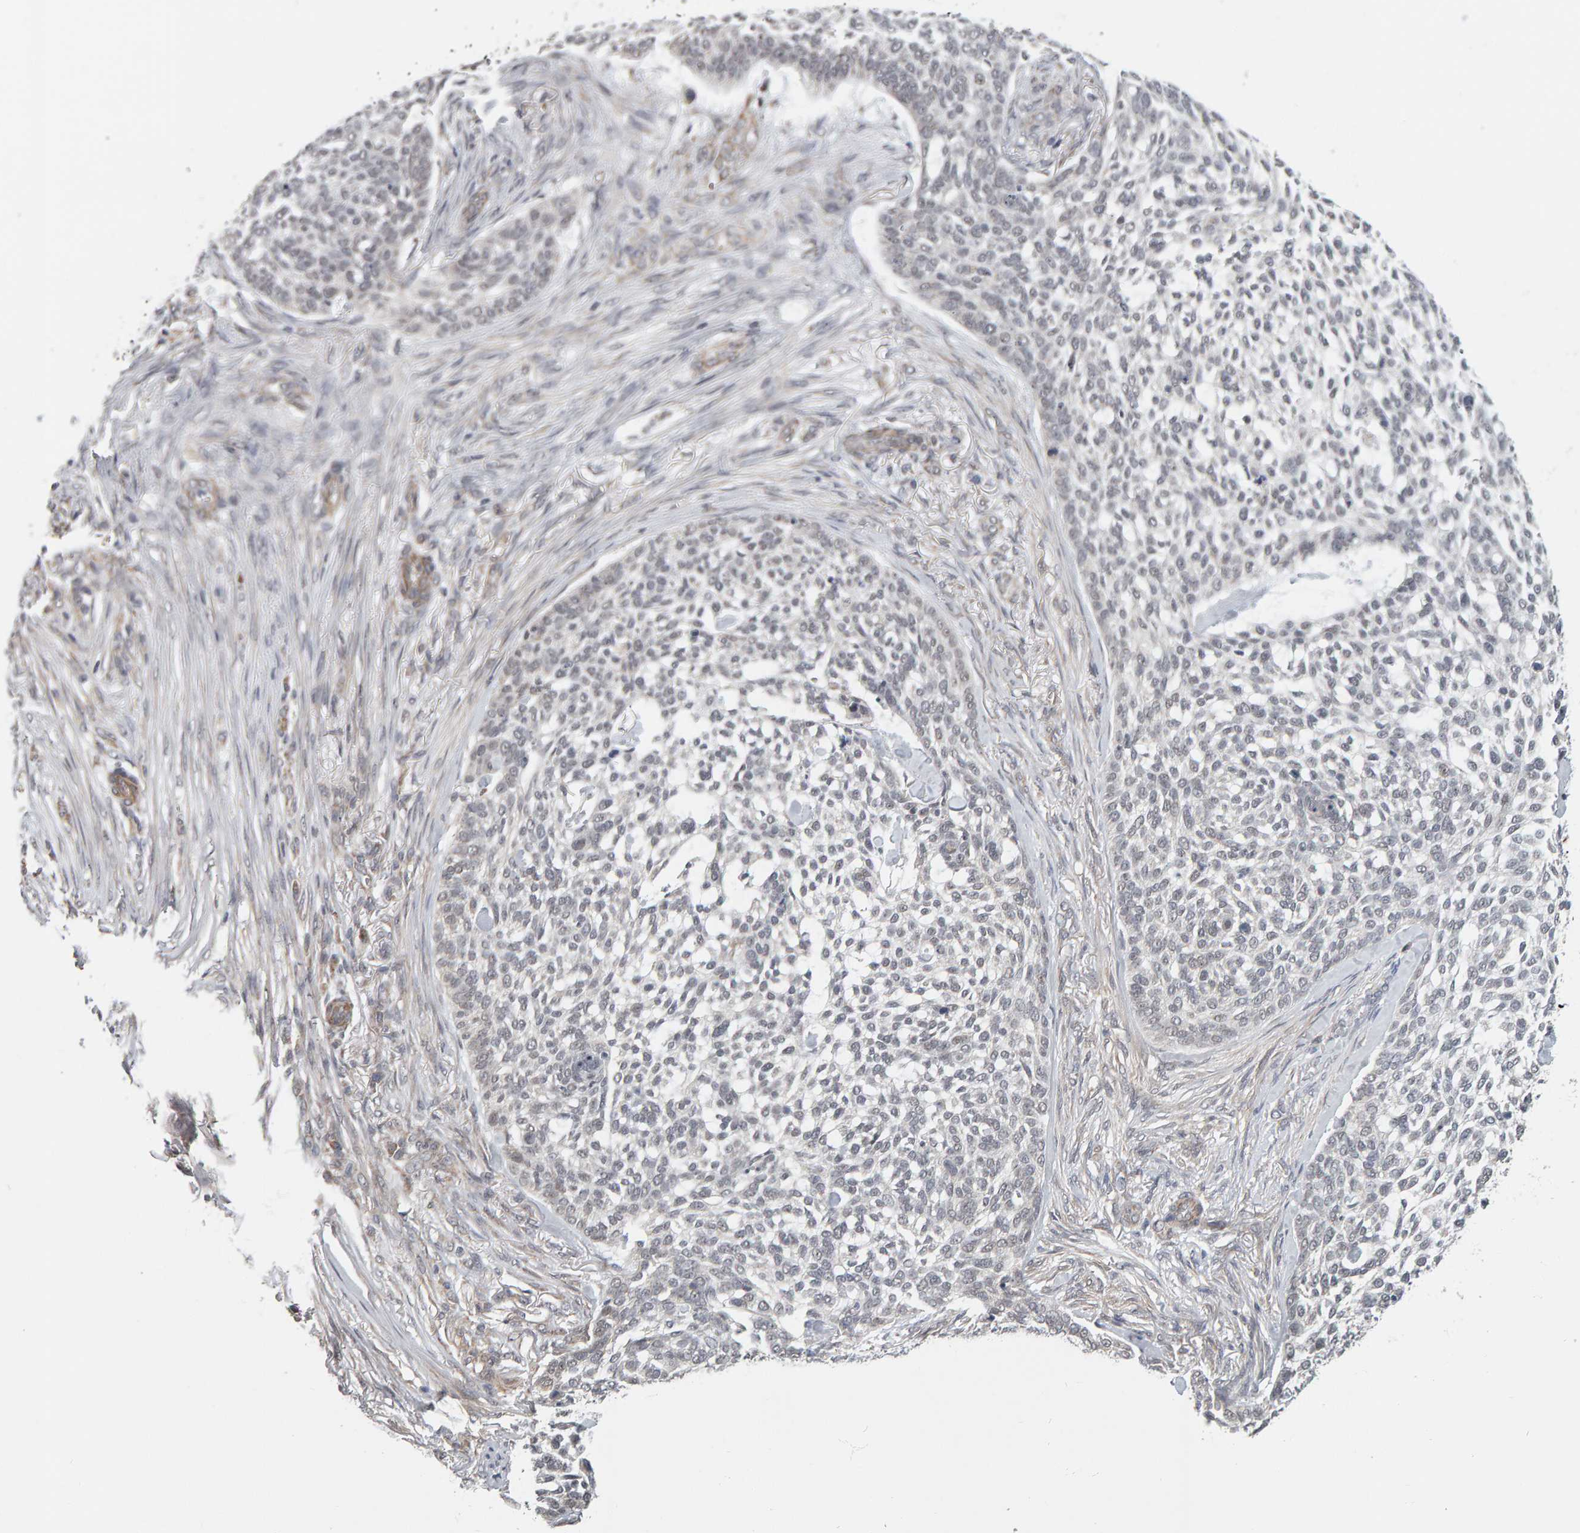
{"staining": {"intensity": "negative", "quantity": "none", "location": "none"}, "tissue": "skin cancer", "cell_type": "Tumor cells", "image_type": "cancer", "snomed": [{"axis": "morphology", "description": "Basal cell carcinoma"}, {"axis": "topography", "description": "Skin"}], "caption": "This is an immunohistochemistry photomicrograph of basal cell carcinoma (skin). There is no expression in tumor cells.", "gene": "DAP3", "patient": {"sex": "female", "age": 64}}